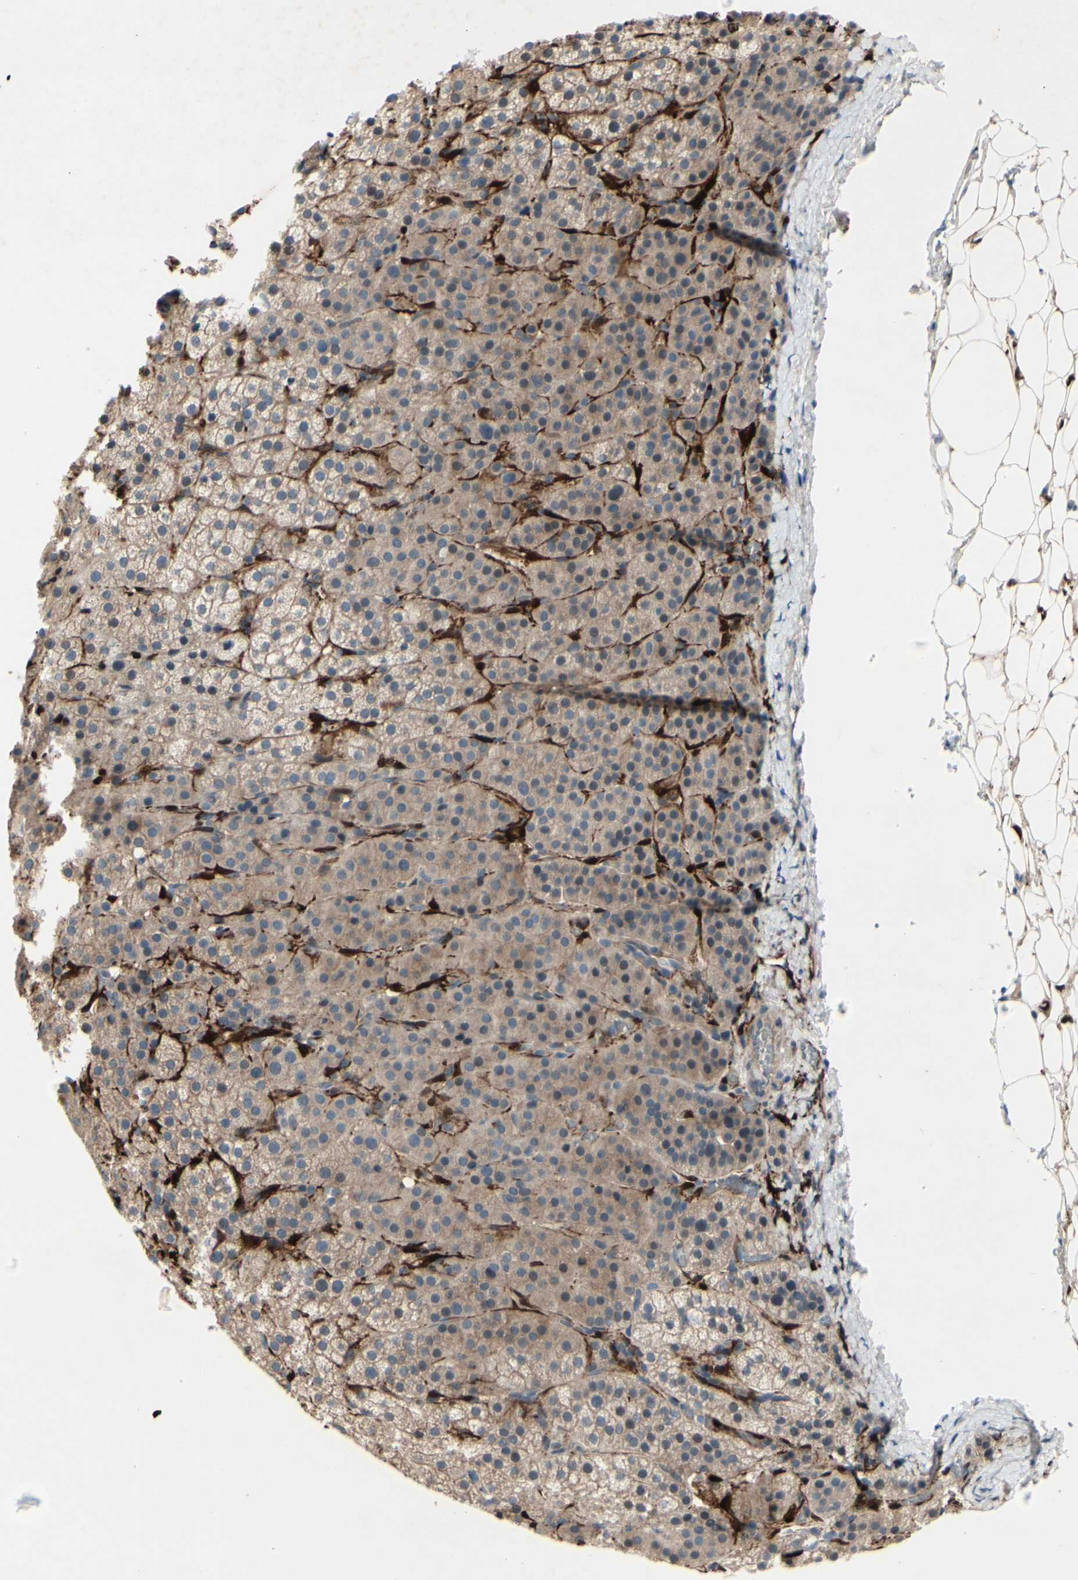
{"staining": {"intensity": "weak", "quantity": ">75%", "location": "cytoplasmic/membranous"}, "tissue": "adrenal gland", "cell_type": "Glandular cells", "image_type": "normal", "snomed": [{"axis": "morphology", "description": "Normal tissue, NOS"}, {"axis": "topography", "description": "Adrenal gland"}], "caption": "High-power microscopy captured an immunohistochemistry (IHC) histopathology image of normal adrenal gland, revealing weak cytoplasmic/membranous staining in approximately >75% of glandular cells.", "gene": "ICAM5", "patient": {"sex": "female", "age": 57}}